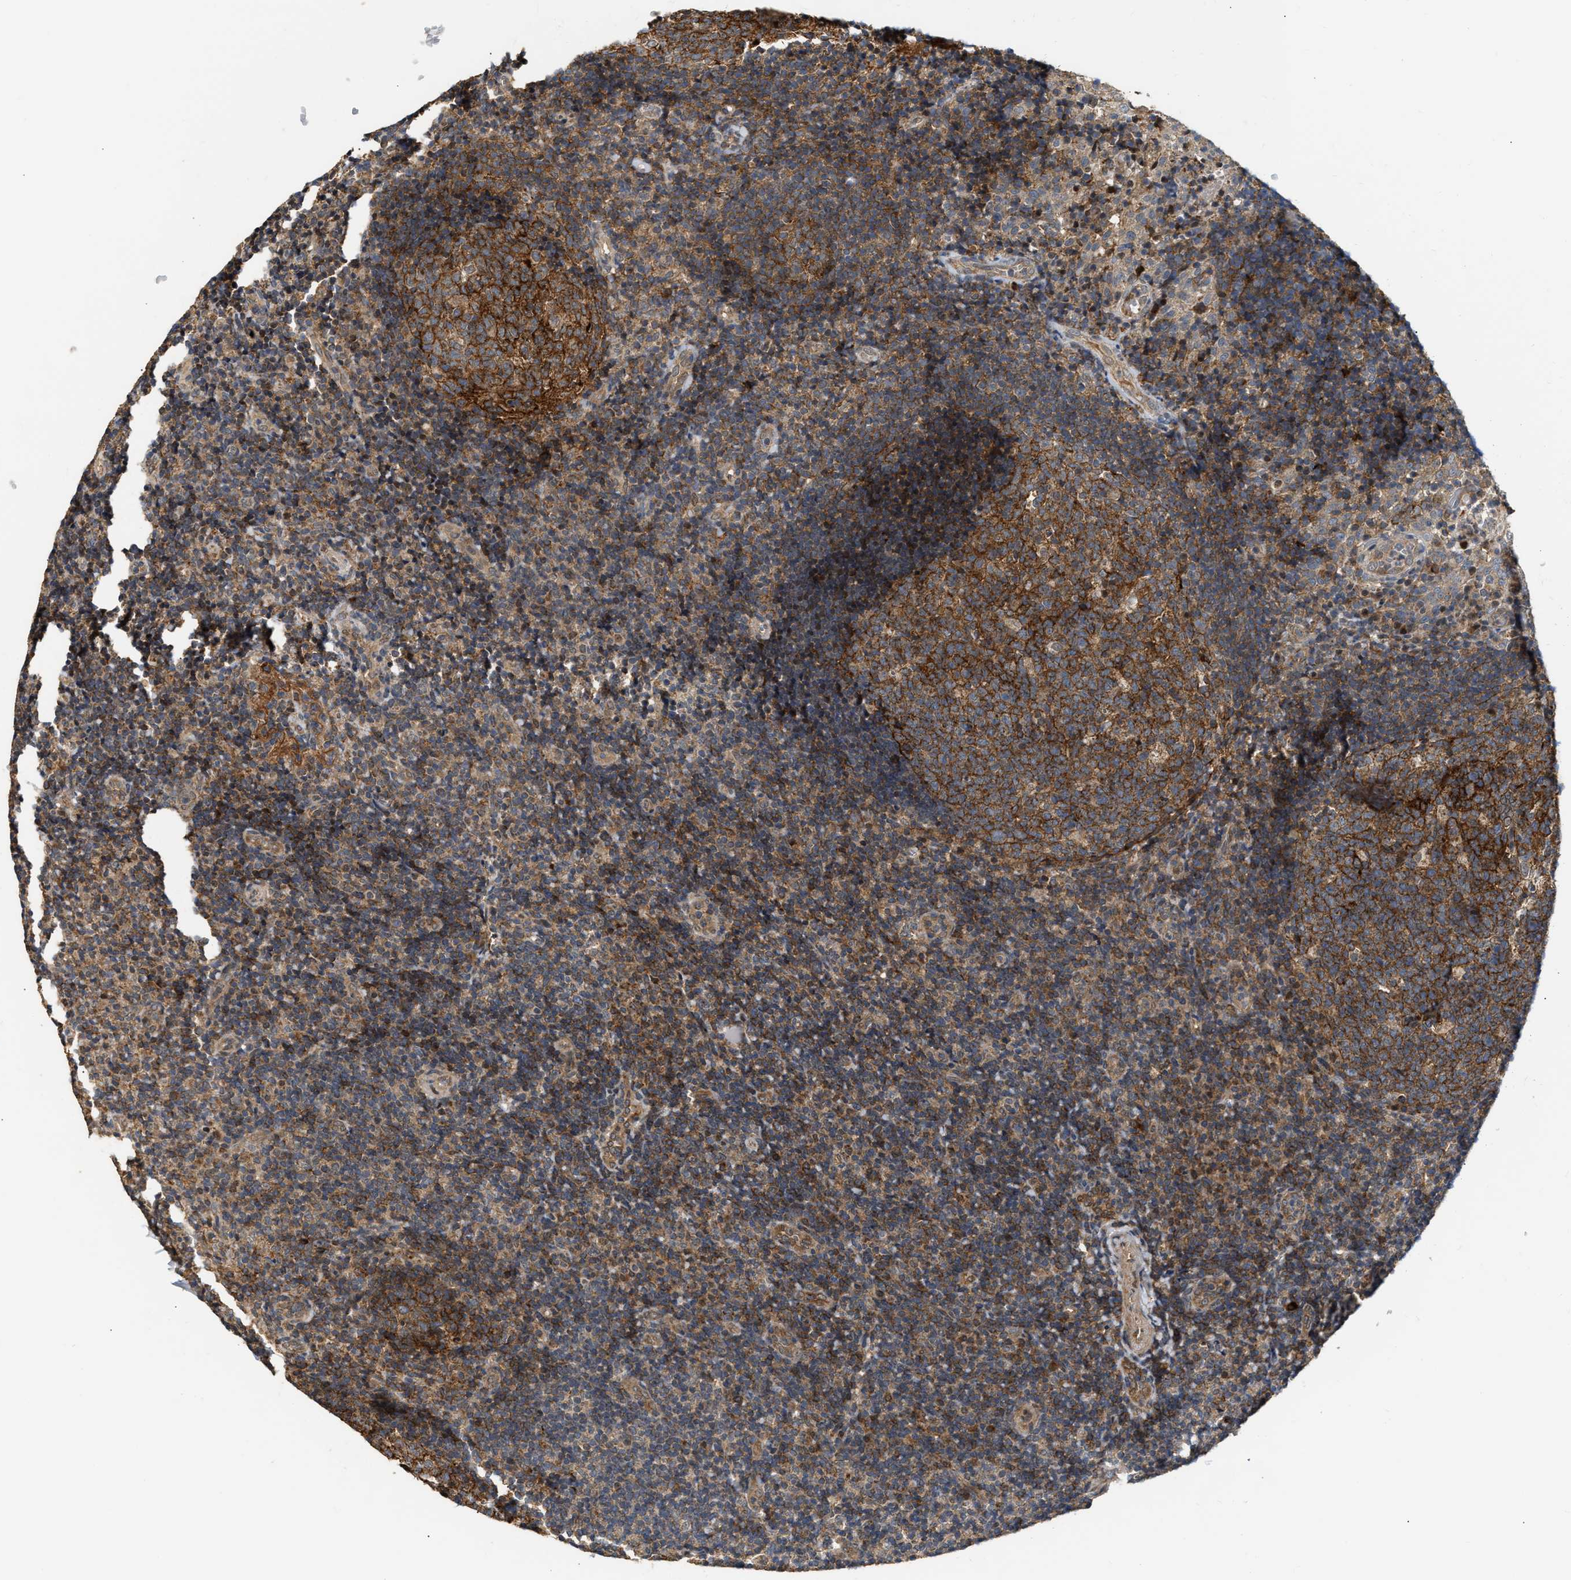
{"staining": {"intensity": "strong", "quantity": ">75%", "location": "cytoplasmic/membranous"}, "tissue": "tonsil", "cell_type": "Germinal center cells", "image_type": "normal", "snomed": [{"axis": "morphology", "description": "Normal tissue, NOS"}, {"axis": "topography", "description": "Tonsil"}], "caption": "Protein staining of benign tonsil exhibits strong cytoplasmic/membranous positivity in approximately >75% of germinal center cells.", "gene": "EXTL2", "patient": {"sex": "female", "age": 40}}